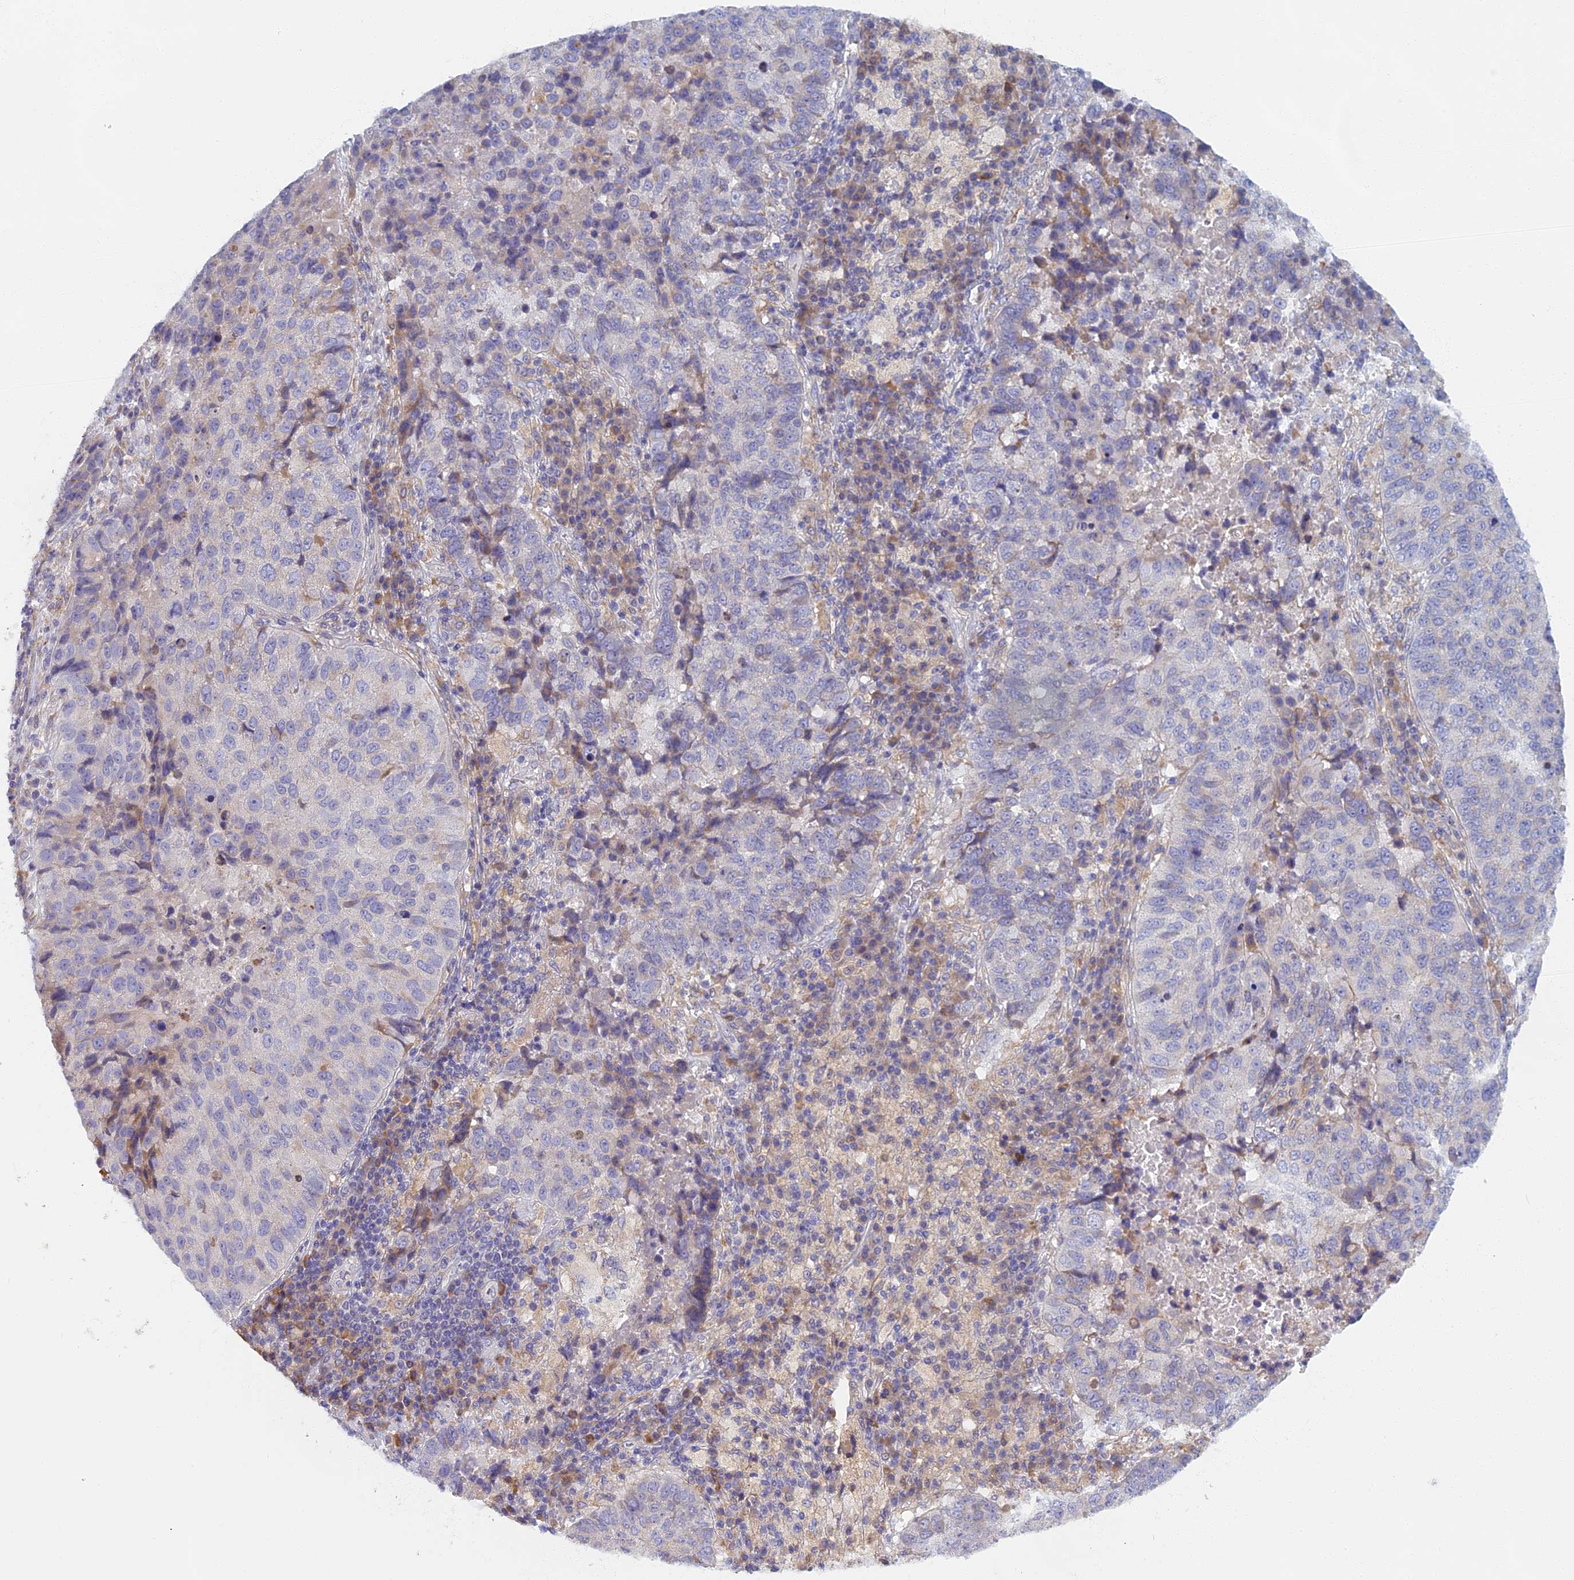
{"staining": {"intensity": "negative", "quantity": "none", "location": "none"}, "tissue": "lung cancer", "cell_type": "Tumor cells", "image_type": "cancer", "snomed": [{"axis": "morphology", "description": "Squamous cell carcinoma, NOS"}, {"axis": "topography", "description": "Lung"}], "caption": "The photomicrograph exhibits no staining of tumor cells in lung cancer.", "gene": "DDX51", "patient": {"sex": "male", "age": 73}}